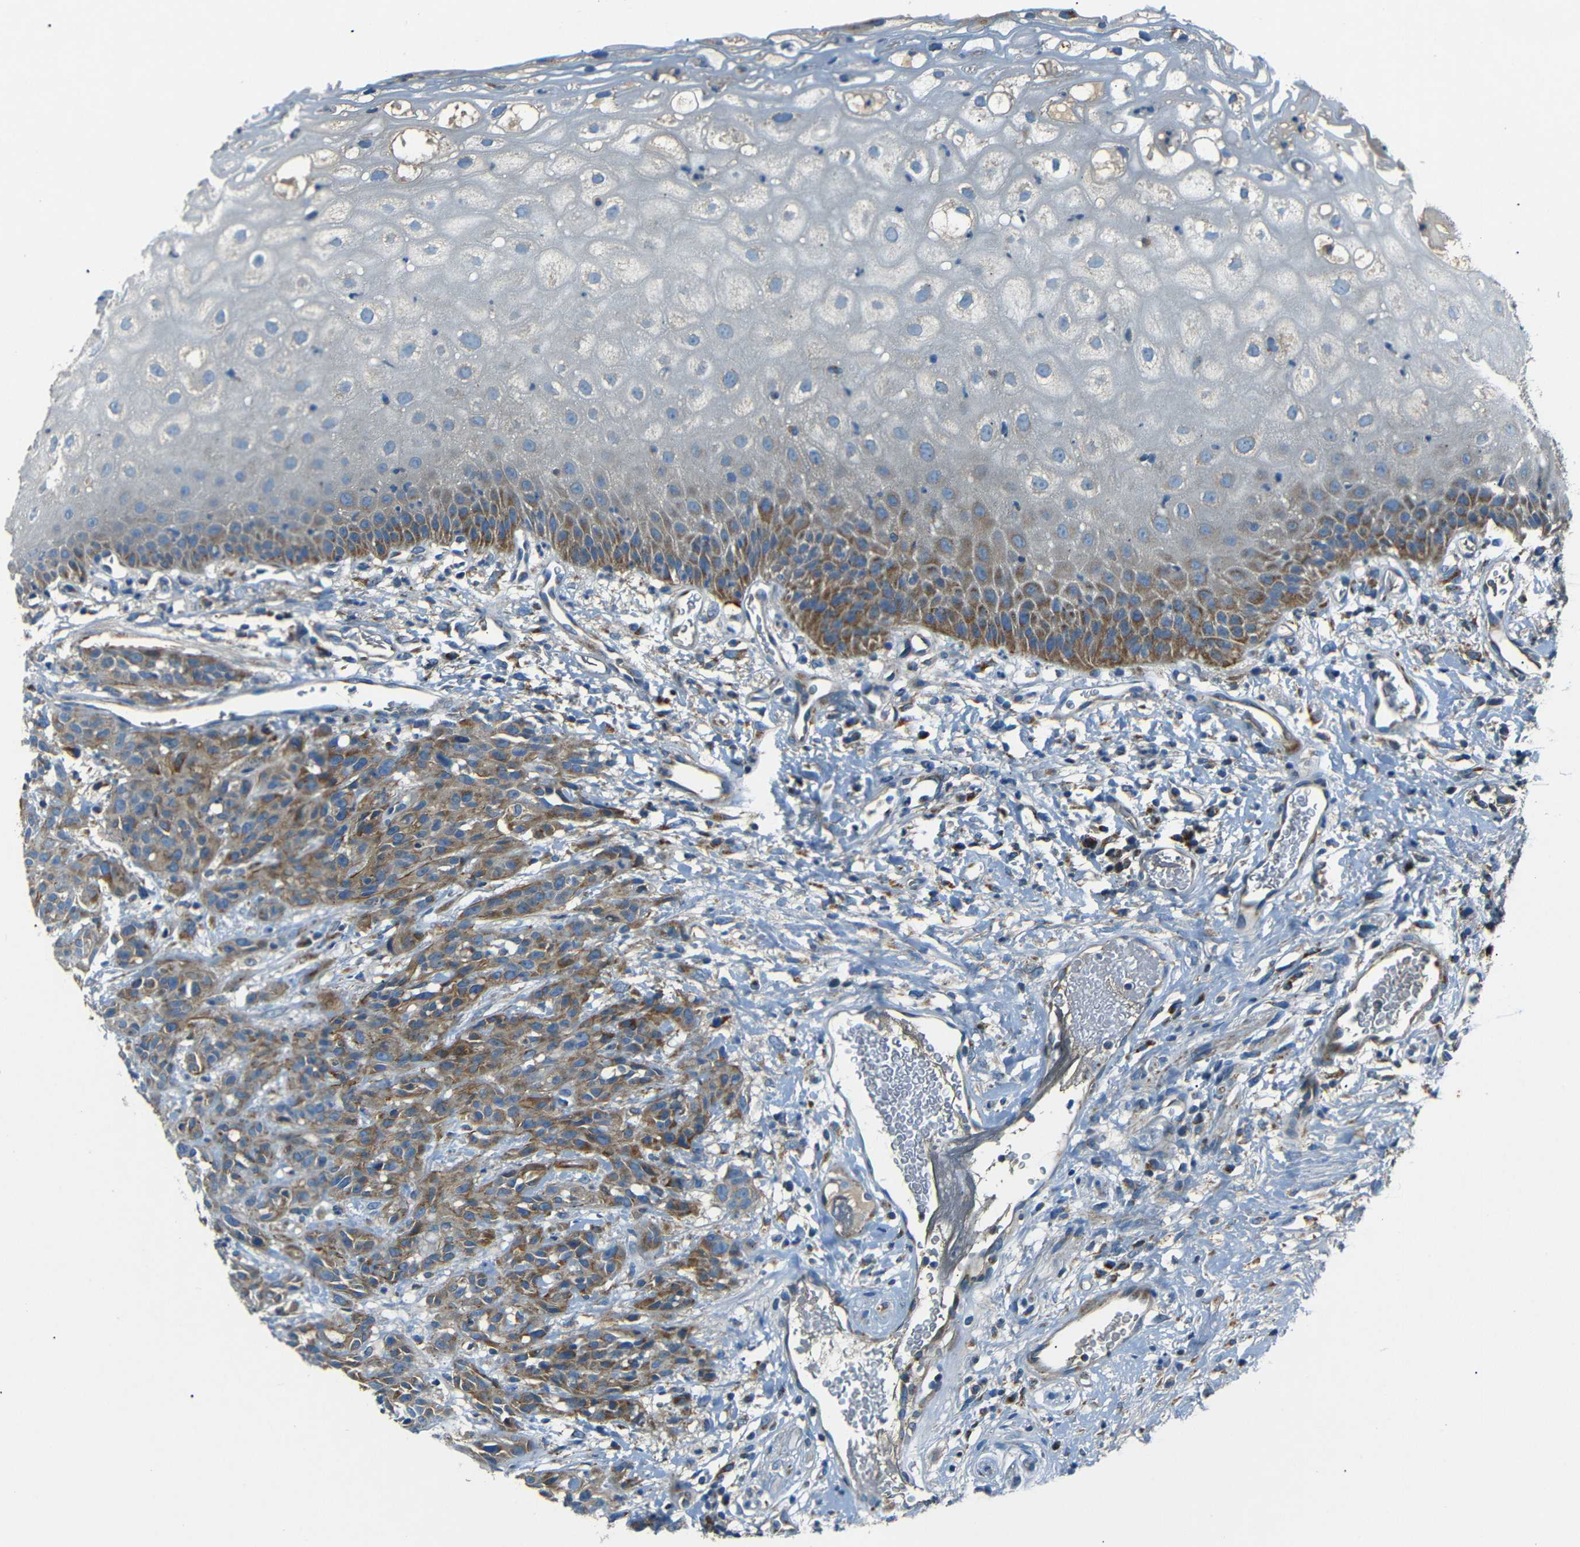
{"staining": {"intensity": "moderate", "quantity": ">75%", "location": "cytoplasmic/membranous"}, "tissue": "head and neck cancer", "cell_type": "Tumor cells", "image_type": "cancer", "snomed": [{"axis": "morphology", "description": "Normal tissue, NOS"}, {"axis": "morphology", "description": "Squamous cell carcinoma, NOS"}, {"axis": "topography", "description": "Cartilage tissue"}, {"axis": "topography", "description": "Head-Neck"}], "caption": "A photomicrograph of head and neck squamous cell carcinoma stained for a protein shows moderate cytoplasmic/membranous brown staining in tumor cells. Immunohistochemistry (ihc) stains the protein of interest in brown and the nuclei are stained blue.", "gene": "NETO2", "patient": {"sex": "male", "age": 62}}